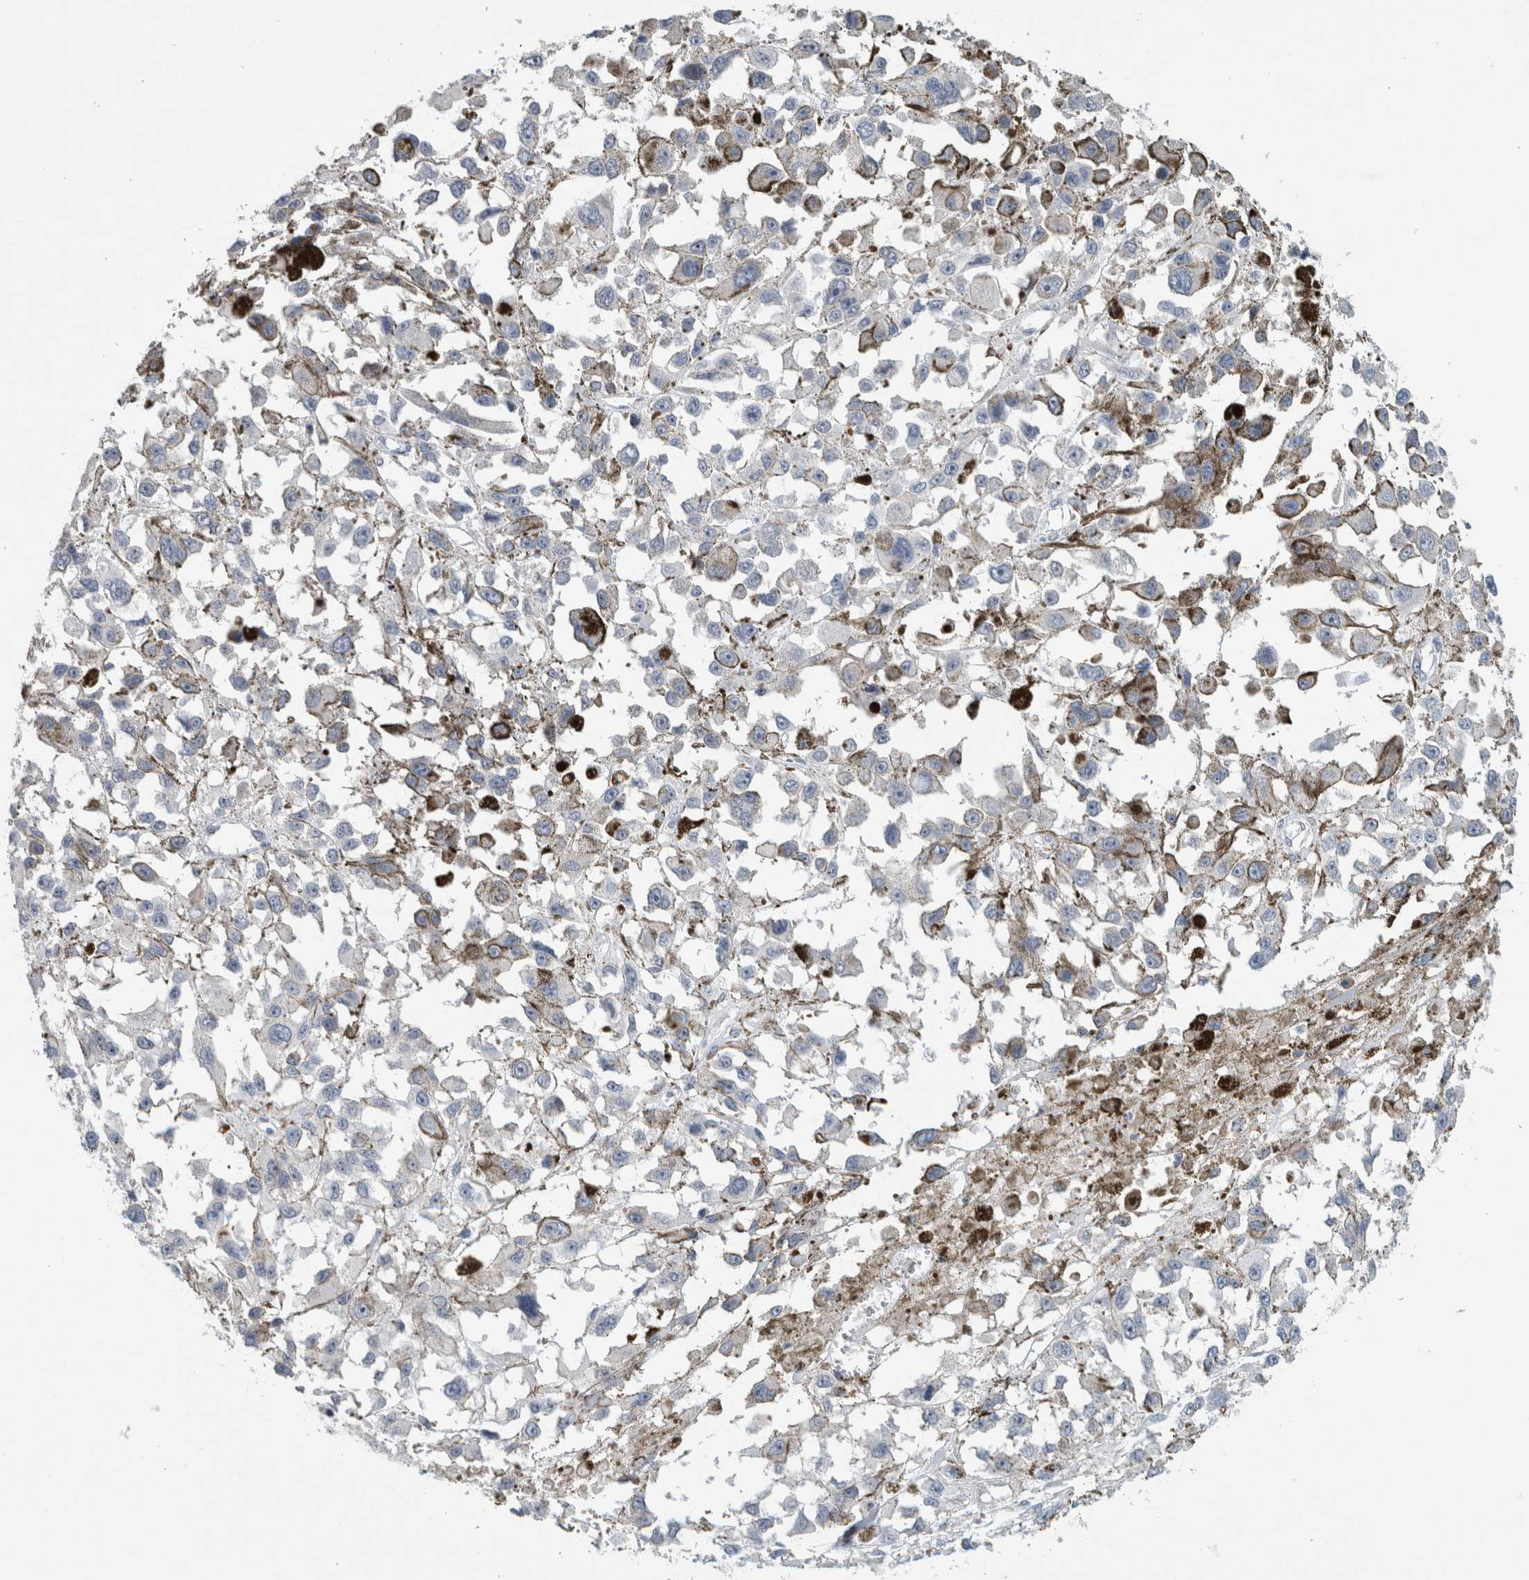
{"staining": {"intensity": "negative", "quantity": "none", "location": "none"}, "tissue": "melanoma", "cell_type": "Tumor cells", "image_type": "cancer", "snomed": [{"axis": "morphology", "description": "Malignant melanoma, Metastatic site"}, {"axis": "topography", "description": "Lymph node"}], "caption": "An image of human melanoma is negative for staining in tumor cells.", "gene": "NEFM", "patient": {"sex": "male", "age": 59}}